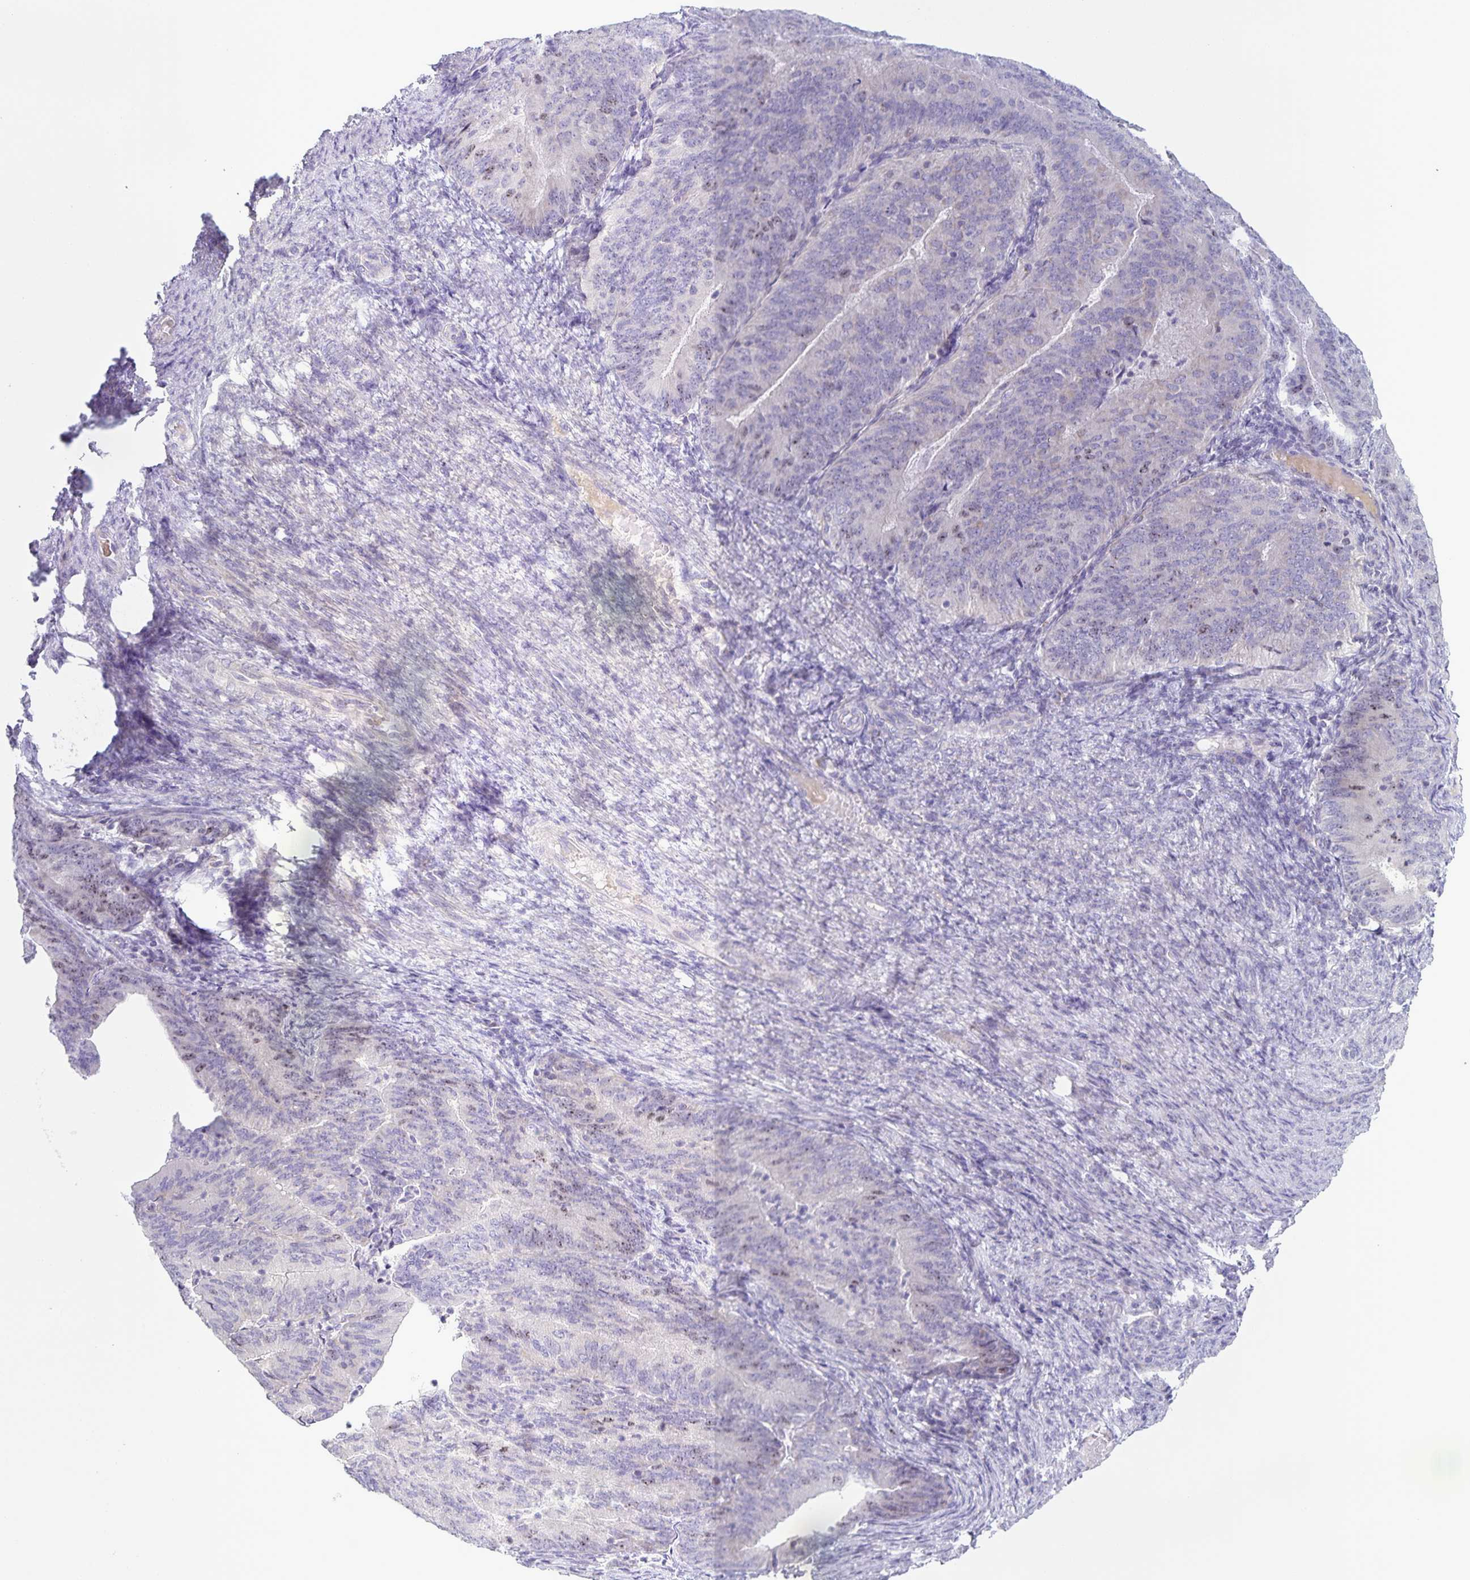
{"staining": {"intensity": "negative", "quantity": "none", "location": "none"}, "tissue": "endometrial cancer", "cell_type": "Tumor cells", "image_type": "cancer", "snomed": [{"axis": "morphology", "description": "Adenocarcinoma, NOS"}, {"axis": "topography", "description": "Endometrium"}], "caption": "This is an immunohistochemistry image of endometrial cancer (adenocarcinoma). There is no expression in tumor cells.", "gene": "CENPH", "patient": {"sex": "female", "age": 57}}